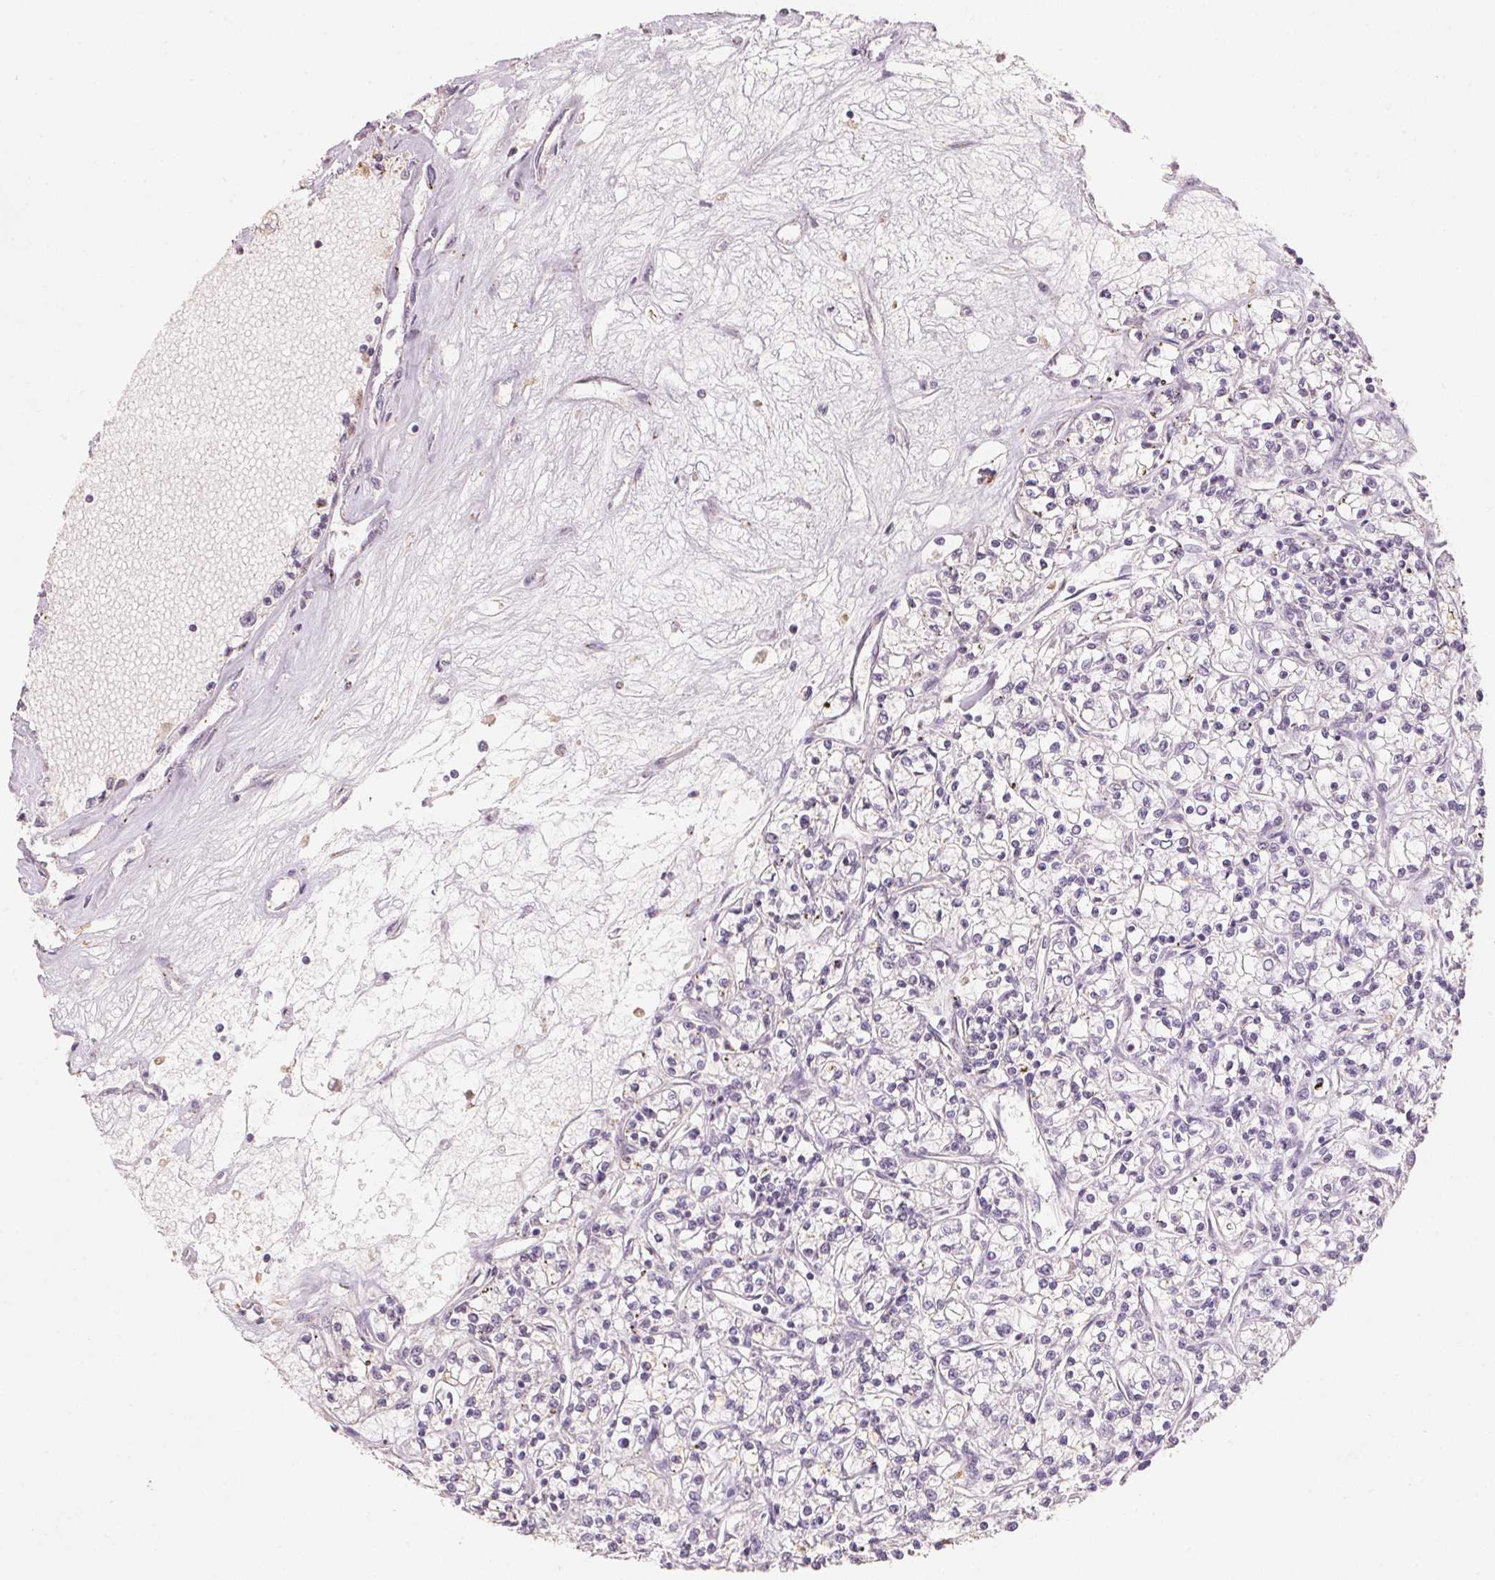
{"staining": {"intensity": "weak", "quantity": "25%-75%", "location": "cytoplasmic/membranous"}, "tissue": "renal cancer", "cell_type": "Tumor cells", "image_type": "cancer", "snomed": [{"axis": "morphology", "description": "Adenocarcinoma, NOS"}, {"axis": "topography", "description": "Kidney"}], "caption": "A brown stain highlights weak cytoplasmic/membranous staining of a protein in human renal cancer (adenocarcinoma) tumor cells. The staining is performed using DAB (3,3'-diaminobenzidine) brown chromogen to label protein expression. The nuclei are counter-stained blue using hematoxylin.", "gene": "CXCL5", "patient": {"sex": "female", "age": 59}}